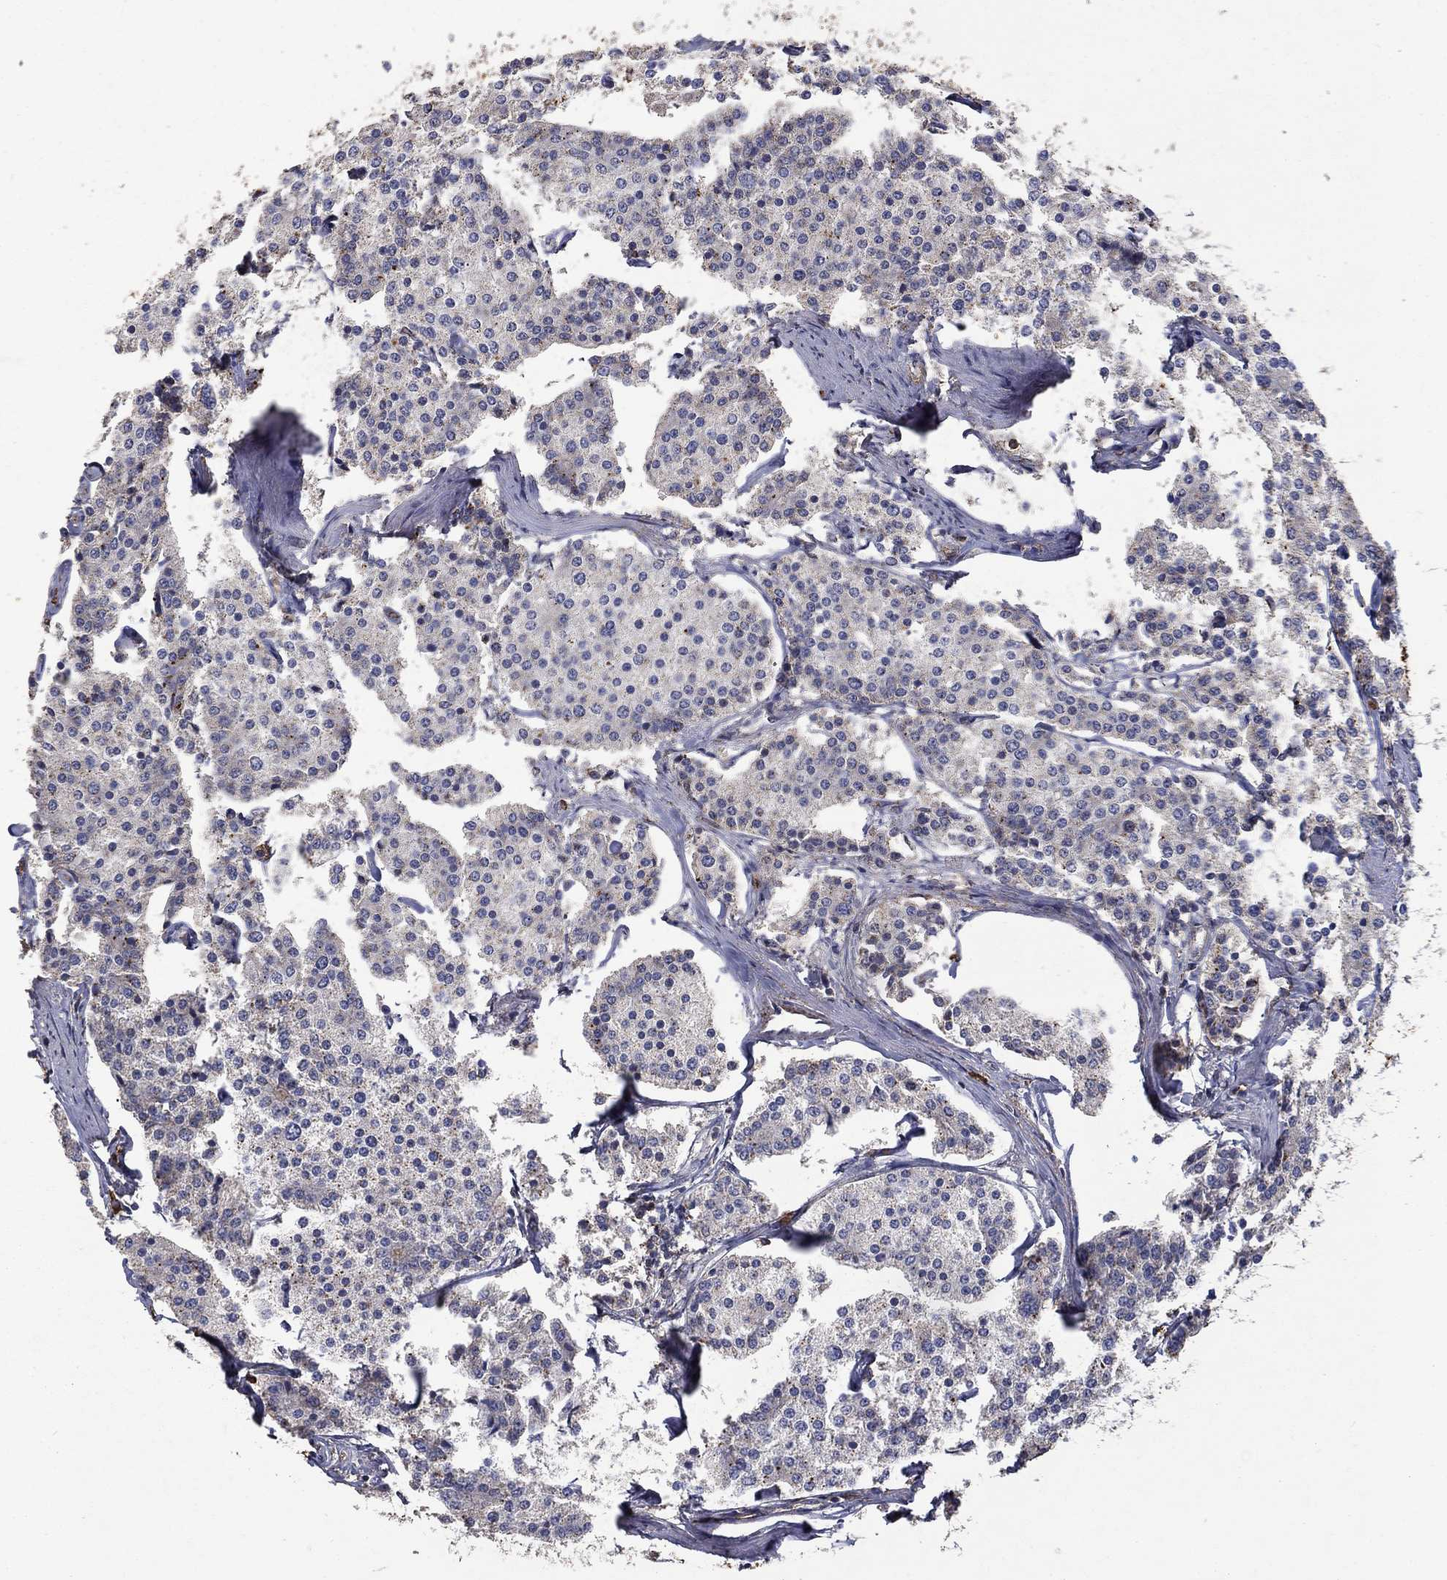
{"staining": {"intensity": "negative", "quantity": "none", "location": "none"}, "tissue": "carcinoid", "cell_type": "Tumor cells", "image_type": "cancer", "snomed": [{"axis": "morphology", "description": "Carcinoid, malignant, NOS"}, {"axis": "topography", "description": "Small intestine"}], "caption": "The photomicrograph exhibits no significant expression in tumor cells of carcinoid.", "gene": "CD24", "patient": {"sex": "female", "age": 65}}